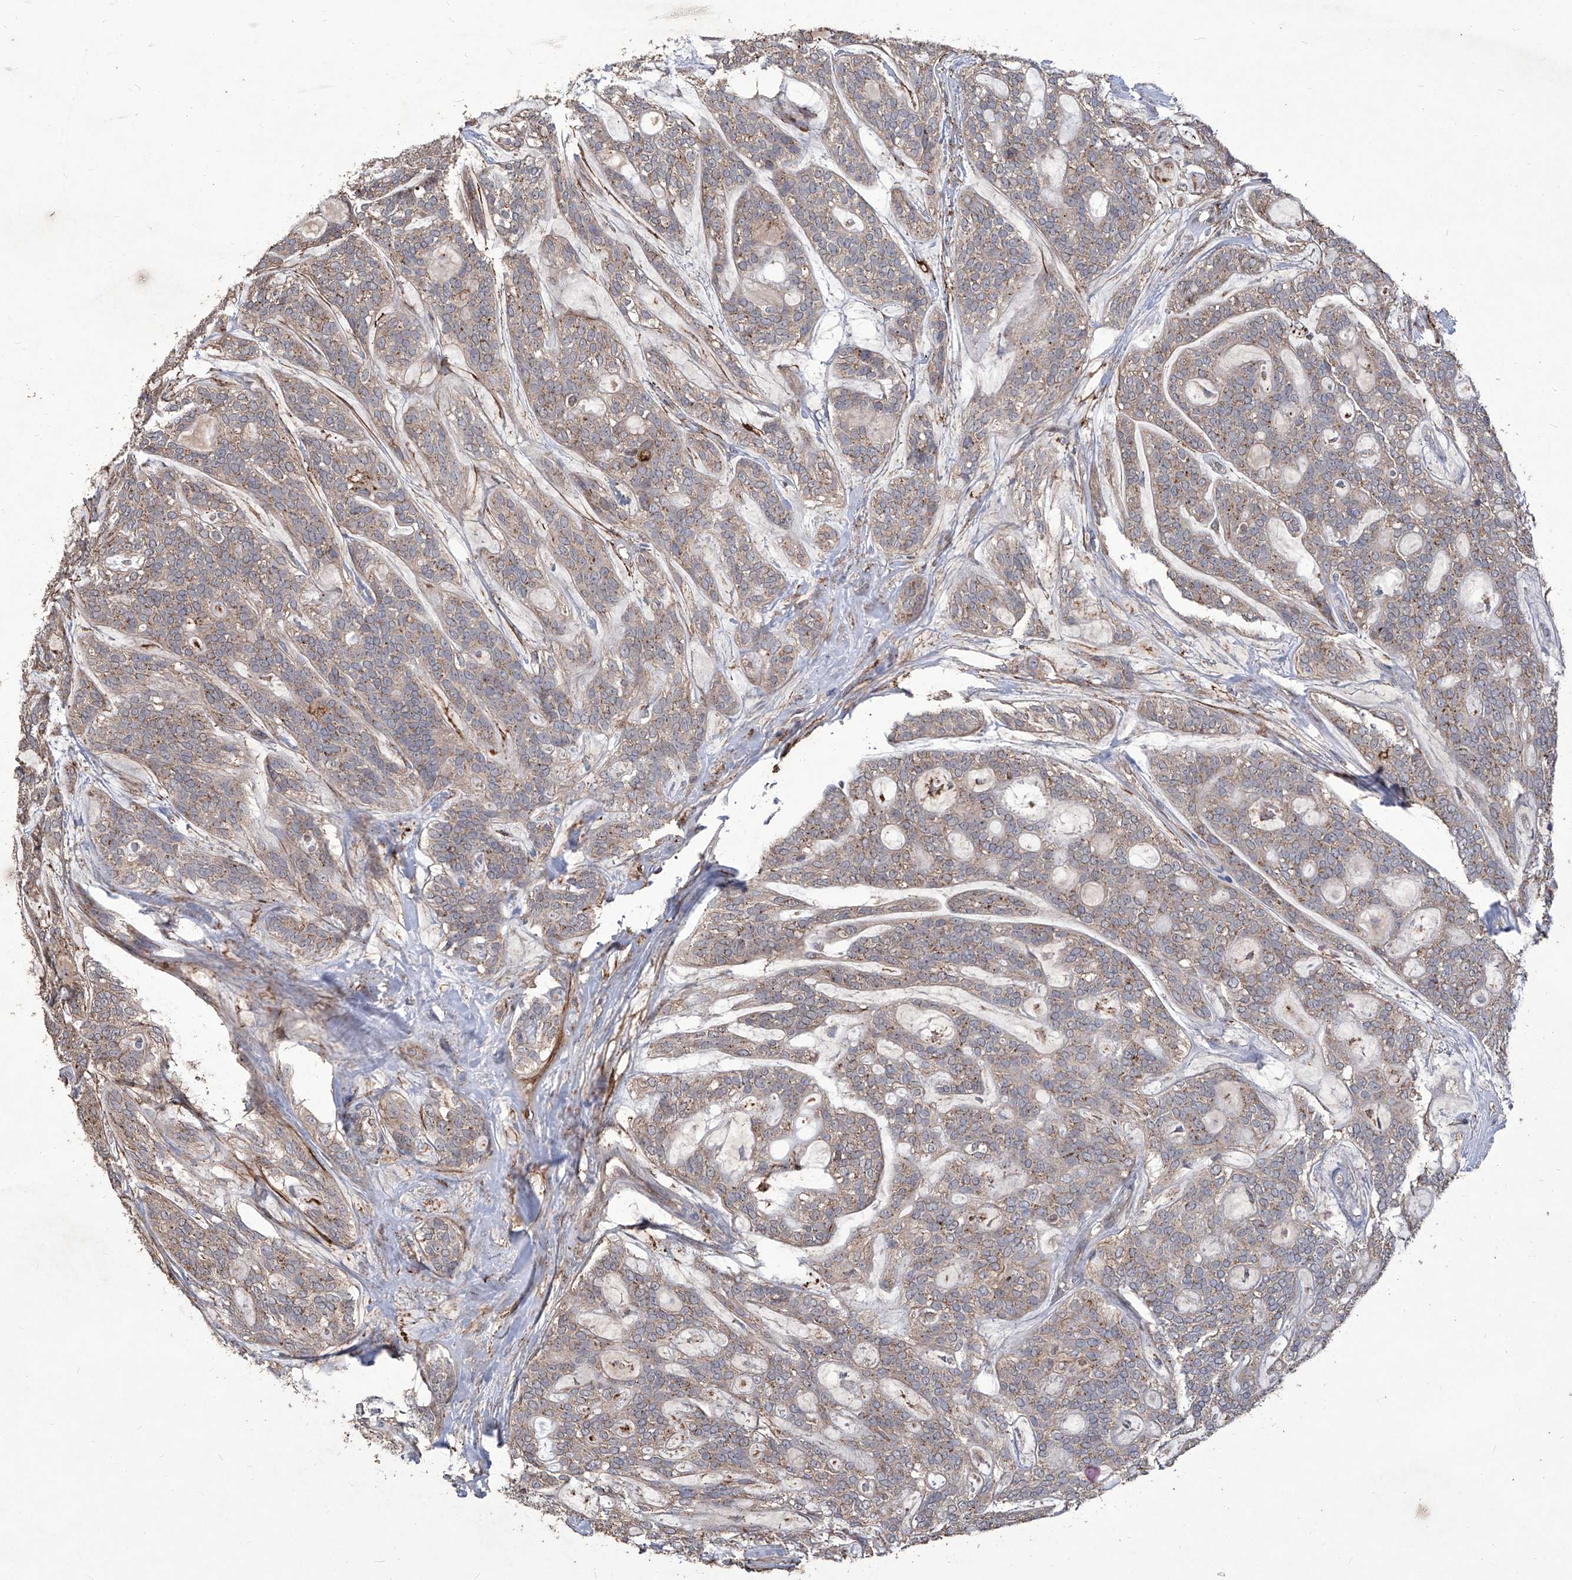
{"staining": {"intensity": "weak", "quantity": ">75%", "location": "cytoplasmic/membranous"}, "tissue": "head and neck cancer", "cell_type": "Tumor cells", "image_type": "cancer", "snomed": [{"axis": "morphology", "description": "Adenocarcinoma, NOS"}, {"axis": "topography", "description": "Head-Neck"}], "caption": "Brown immunohistochemical staining in head and neck adenocarcinoma exhibits weak cytoplasmic/membranous expression in about >75% of tumor cells. Immunohistochemistry (ihc) stains the protein of interest in brown and the nuclei are stained blue.", "gene": "TXNIP", "patient": {"sex": "male", "age": 66}}